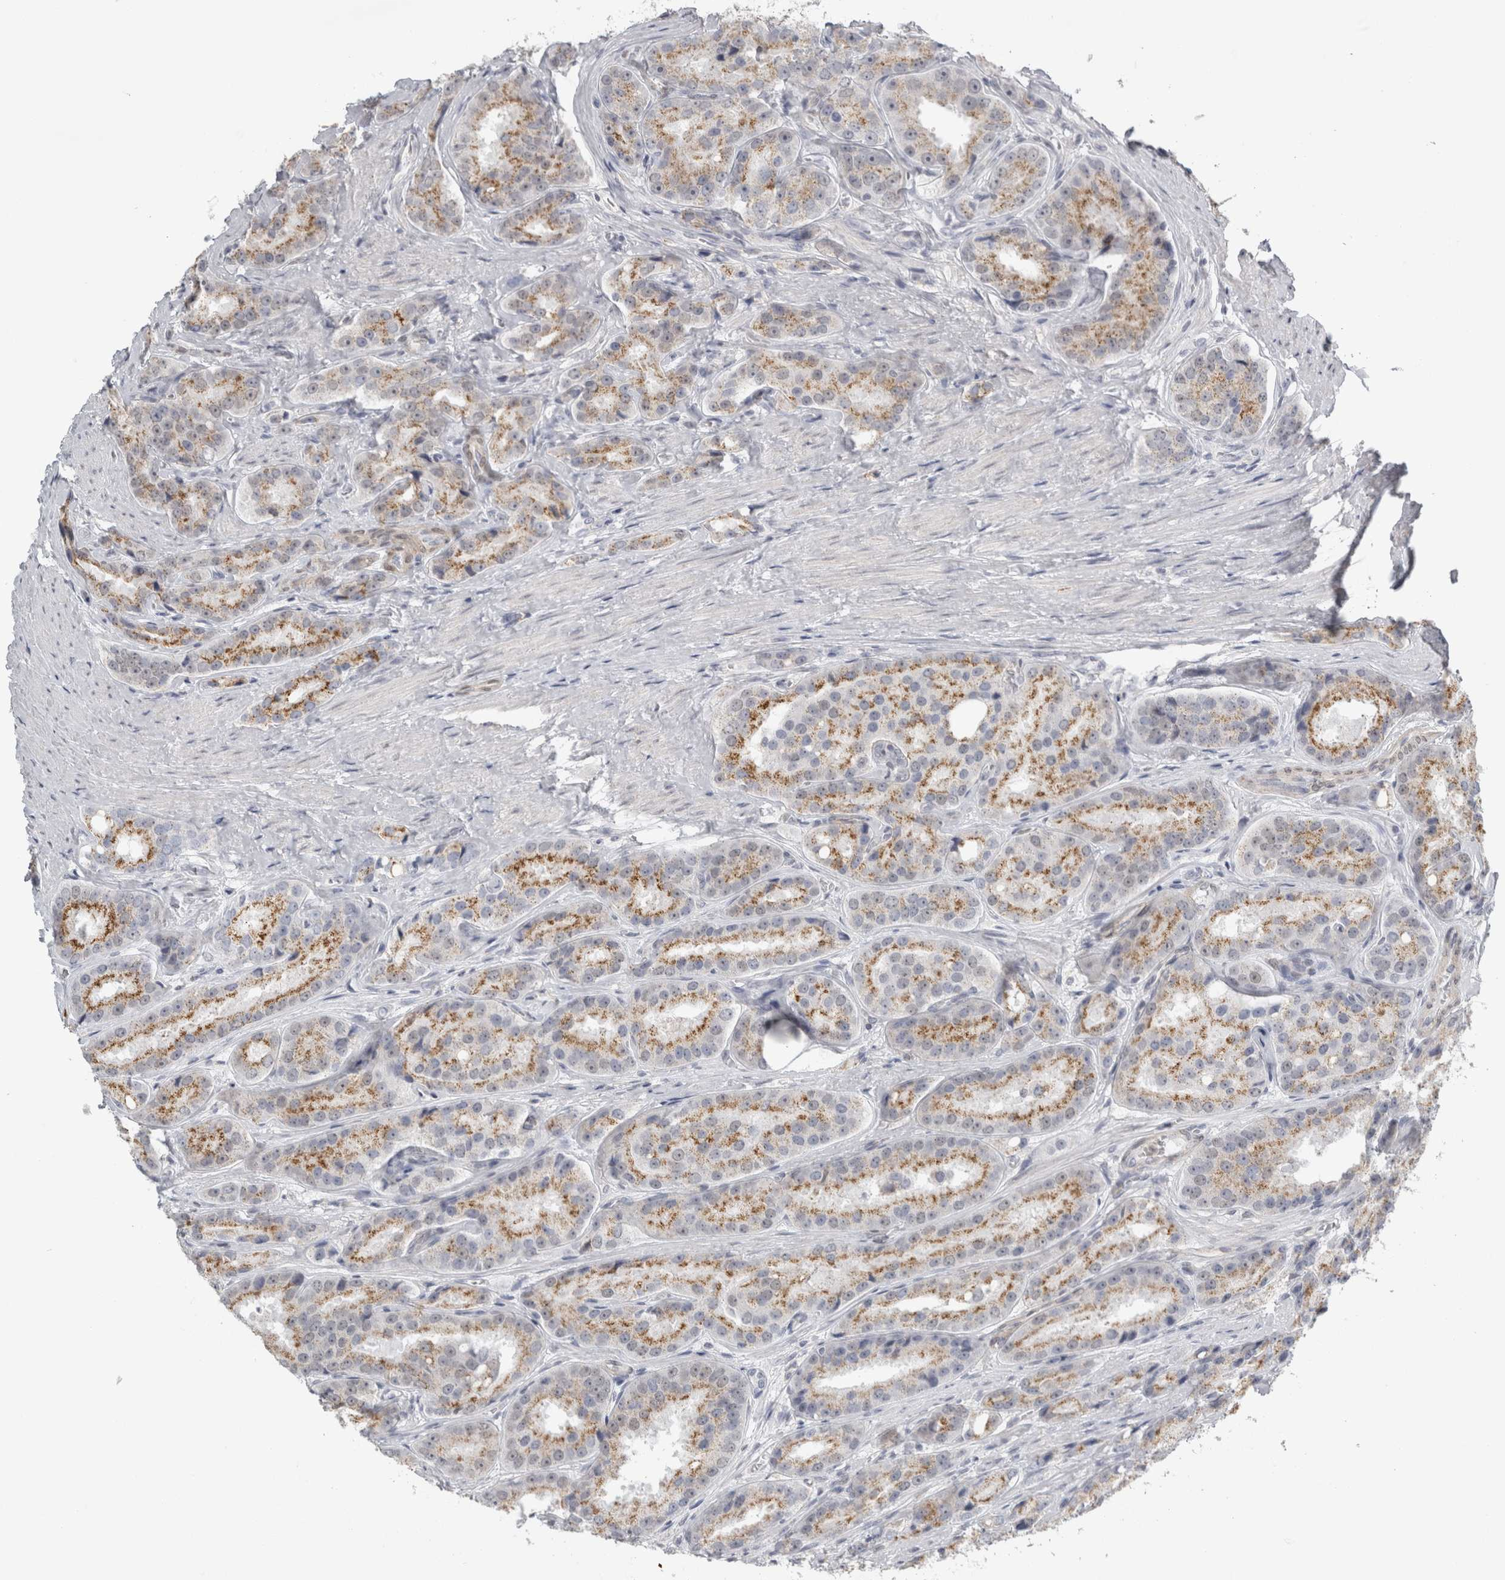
{"staining": {"intensity": "moderate", "quantity": ">75%", "location": "cytoplasmic/membranous"}, "tissue": "prostate cancer", "cell_type": "Tumor cells", "image_type": "cancer", "snomed": [{"axis": "morphology", "description": "Adenocarcinoma, High grade"}, {"axis": "topography", "description": "Prostate"}], "caption": "Adenocarcinoma (high-grade) (prostate) was stained to show a protein in brown. There is medium levels of moderate cytoplasmic/membranous staining in approximately >75% of tumor cells. Nuclei are stained in blue.", "gene": "PLIN1", "patient": {"sex": "male", "age": 60}}